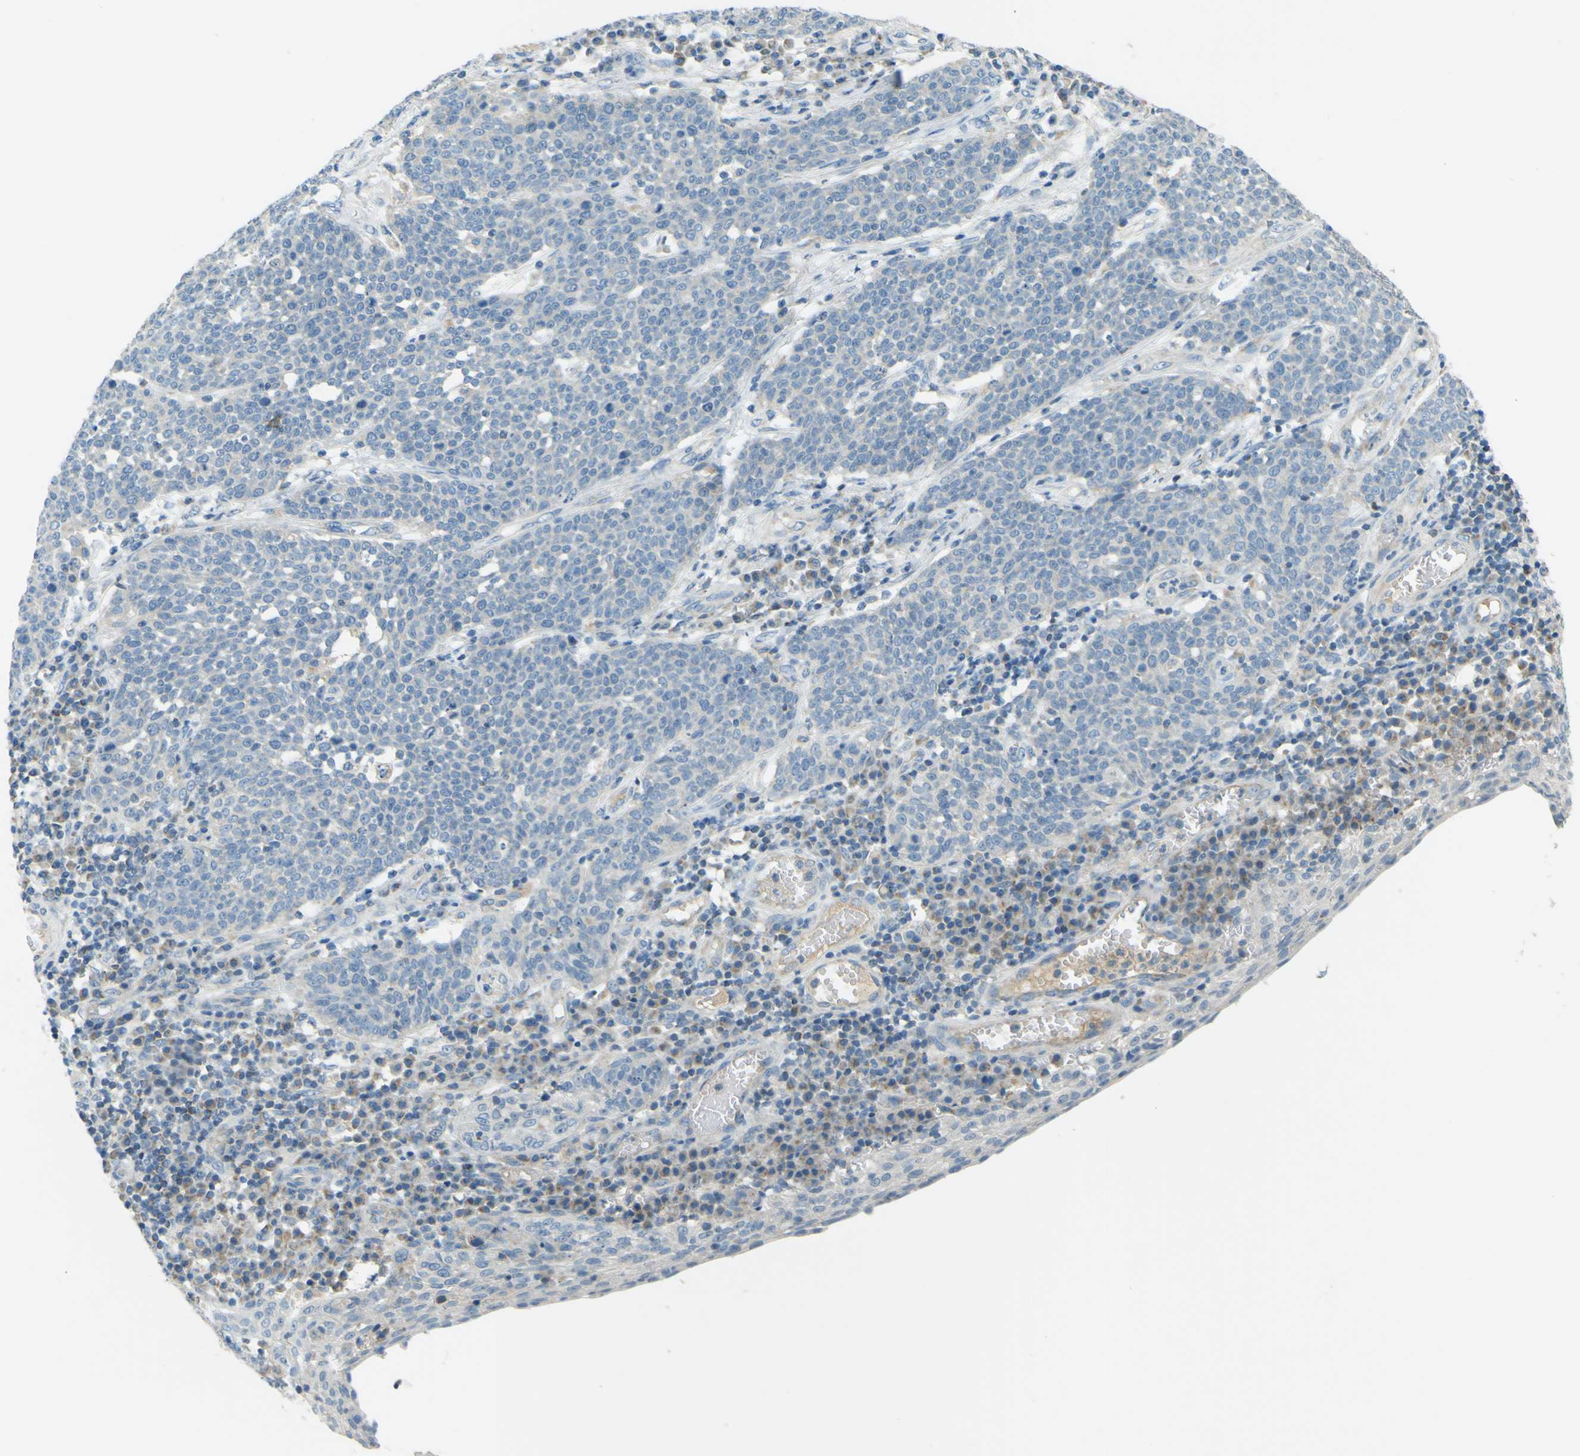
{"staining": {"intensity": "negative", "quantity": "none", "location": "none"}, "tissue": "cervical cancer", "cell_type": "Tumor cells", "image_type": "cancer", "snomed": [{"axis": "morphology", "description": "Squamous cell carcinoma, NOS"}, {"axis": "topography", "description": "Cervix"}], "caption": "Micrograph shows no significant protein positivity in tumor cells of cervical squamous cell carcinoma. The staining was performed using DAB (3,3'-diaminobenzidine) to visualize the protein expression in brown, while the nuclei were stained in blue with hematoxylin (Magnification: 20x).", "gene": "FKTN", "patient": {"sex": "female", "age": 34}}